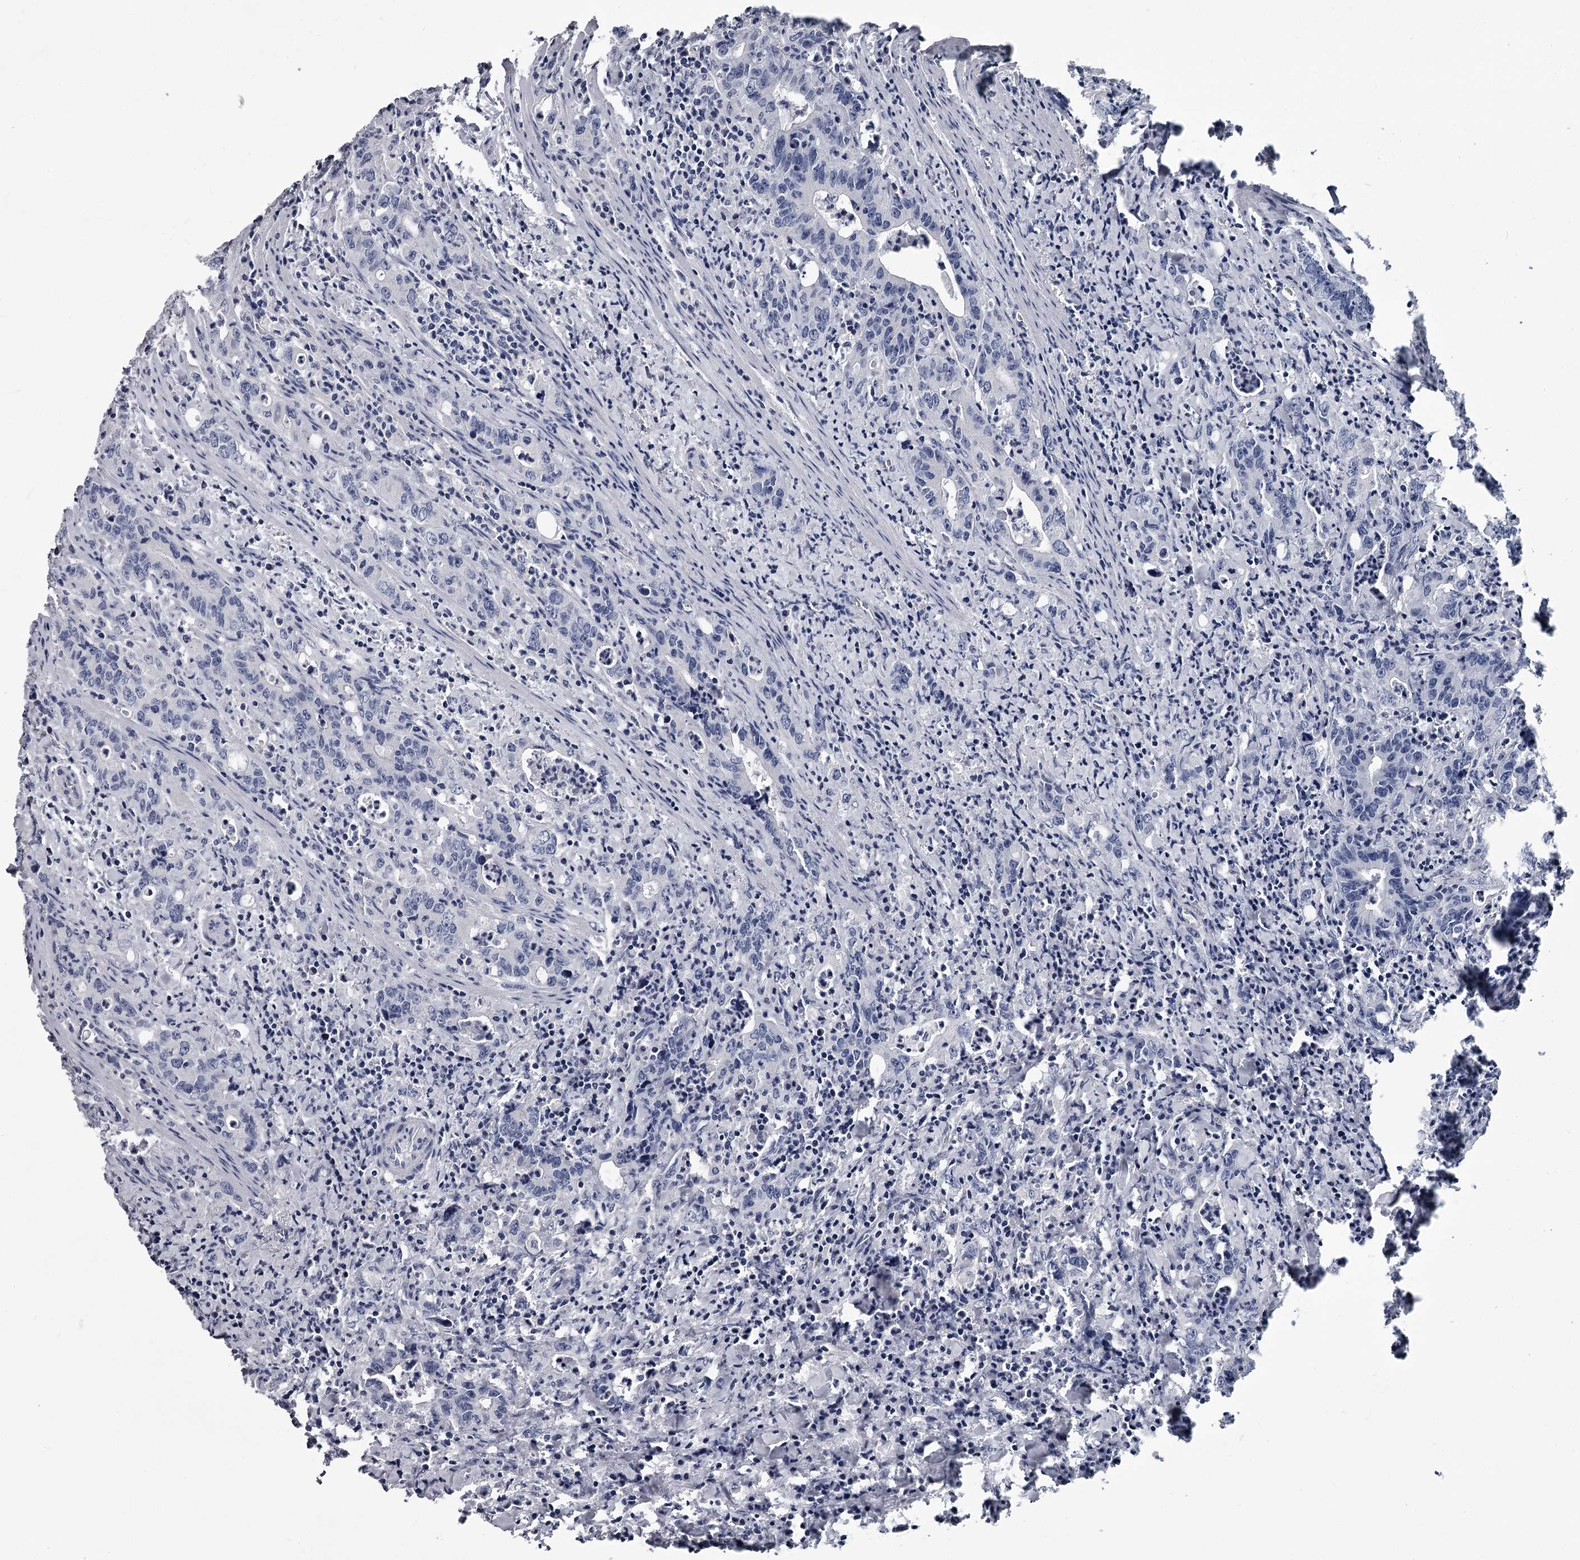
{"staining": {"intensity": "negative", "quantity": "none", "location": "none"}, "tissue": "colorectal cancer", "cell_type": "Tumor cells", "image_type": "cancer", "snomed": [{"axis": "morphology", "description": "Adenocarcinoma, NOS"}, {"axis": "topography", "description": "Colon"}], "caption": "Immunohistochemistry of colorectal cancer (adenocarcinoma) displays no staining in tumor cells. (DAB (3,3'-diaminobenzidine) immunohistochemistry (IHC) with hematoxylin counter stain).", "gene": "DAO", "patient": {"sex": "female", "age": 75}}